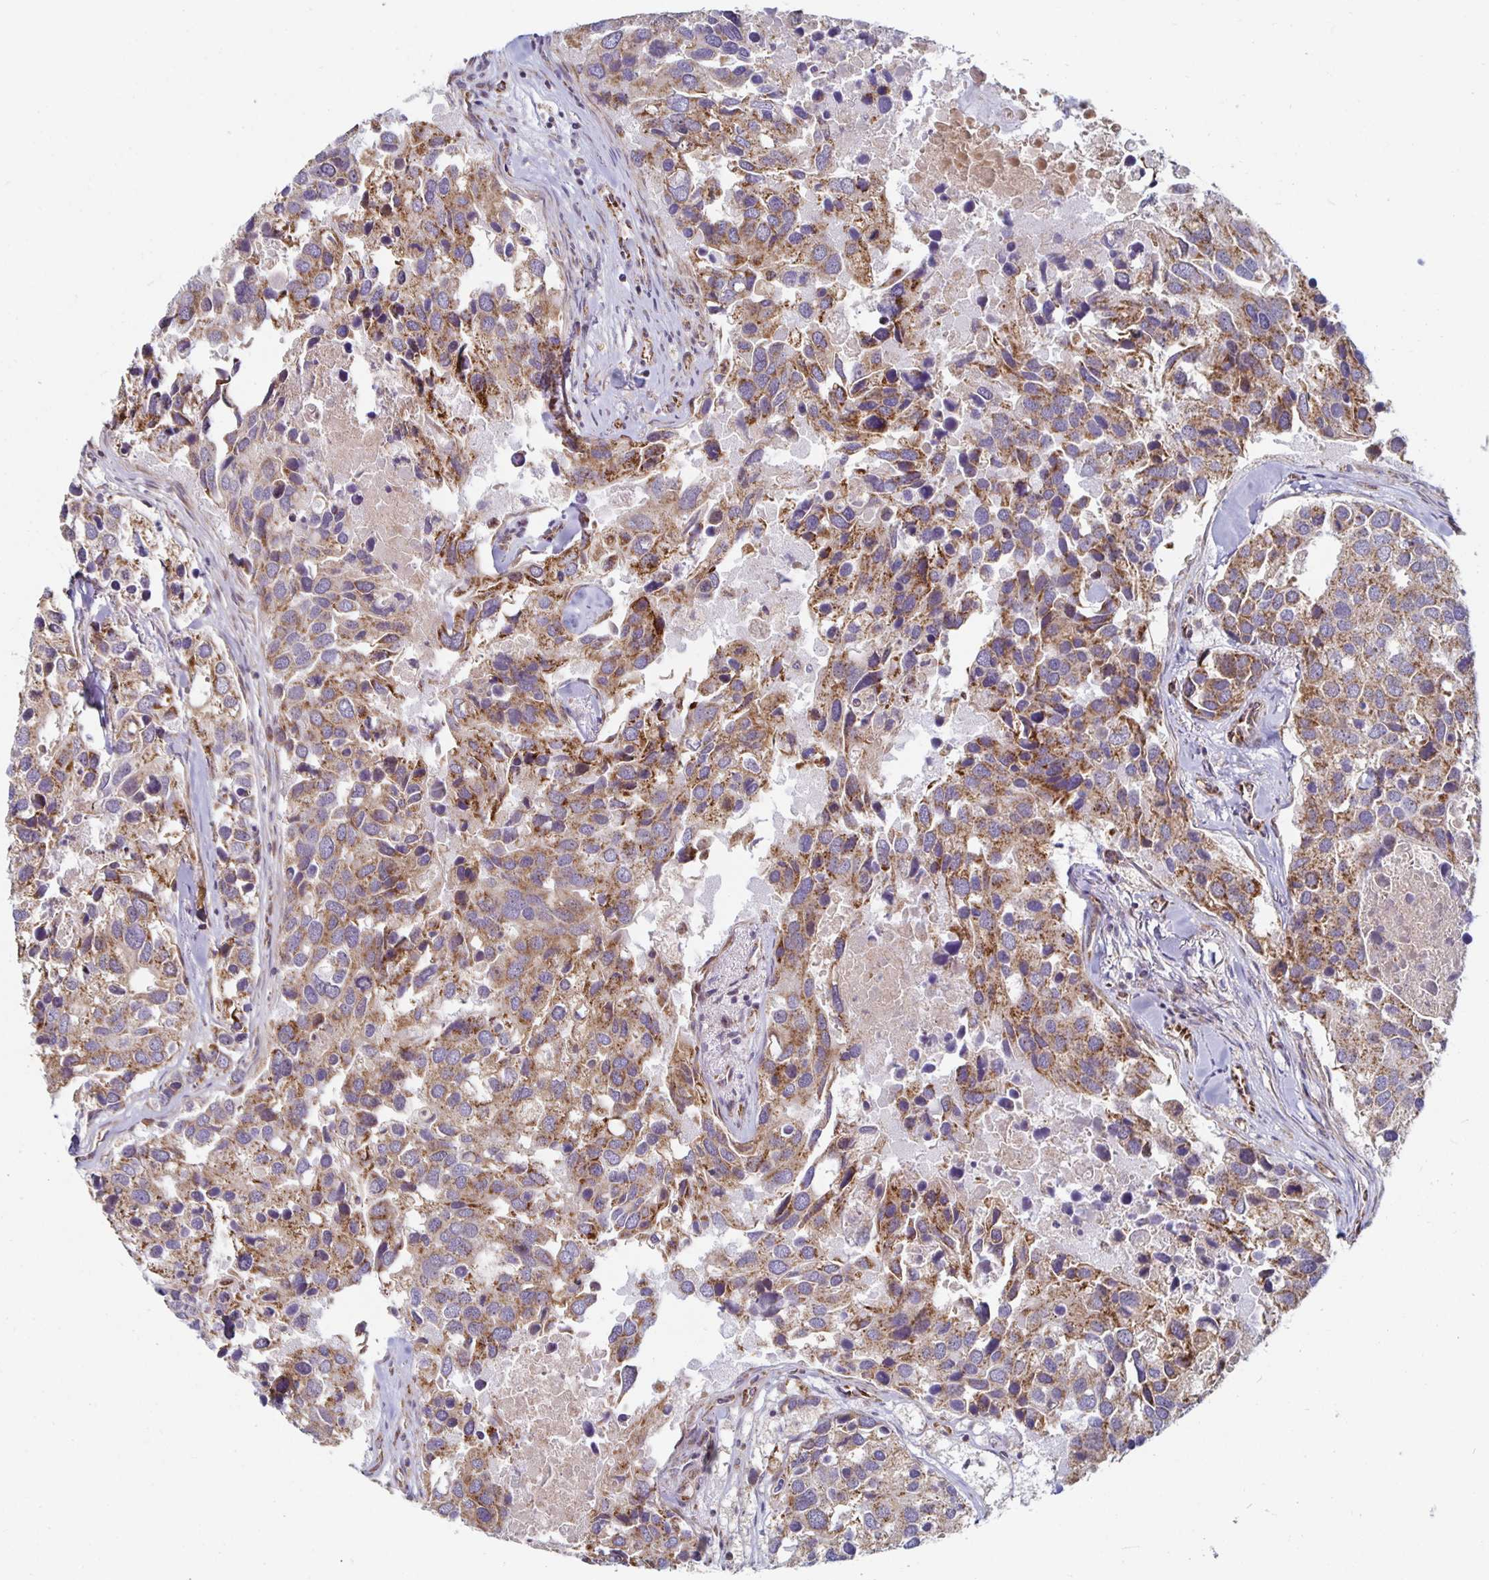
{"staining": {"intensity": "moderate", "quantity": ">75%", "location": "cytoplasmic/membranous"}, "tissue": "breast cancer", "cell_type": "Tumor cells", "image_type": "cancer", "snomed": [{"axis": "morphology", "description": "Duct carcinoma"}, {"axis": "topography", "description": "Breast"}], "caption": "Brown immunohistochemical staining in breast cancer reveals moderate cytoplasmic/membranous positivity in about >75% of tumor cells. The staining is performed using DAB (3,3'-diaminobenzidine) brown chromogen to label protein expression. The nuclei are counter-stained blue using hematoxylin.", "gene": "MRPL28", "patient": {"sex": "female", "age": 83}}